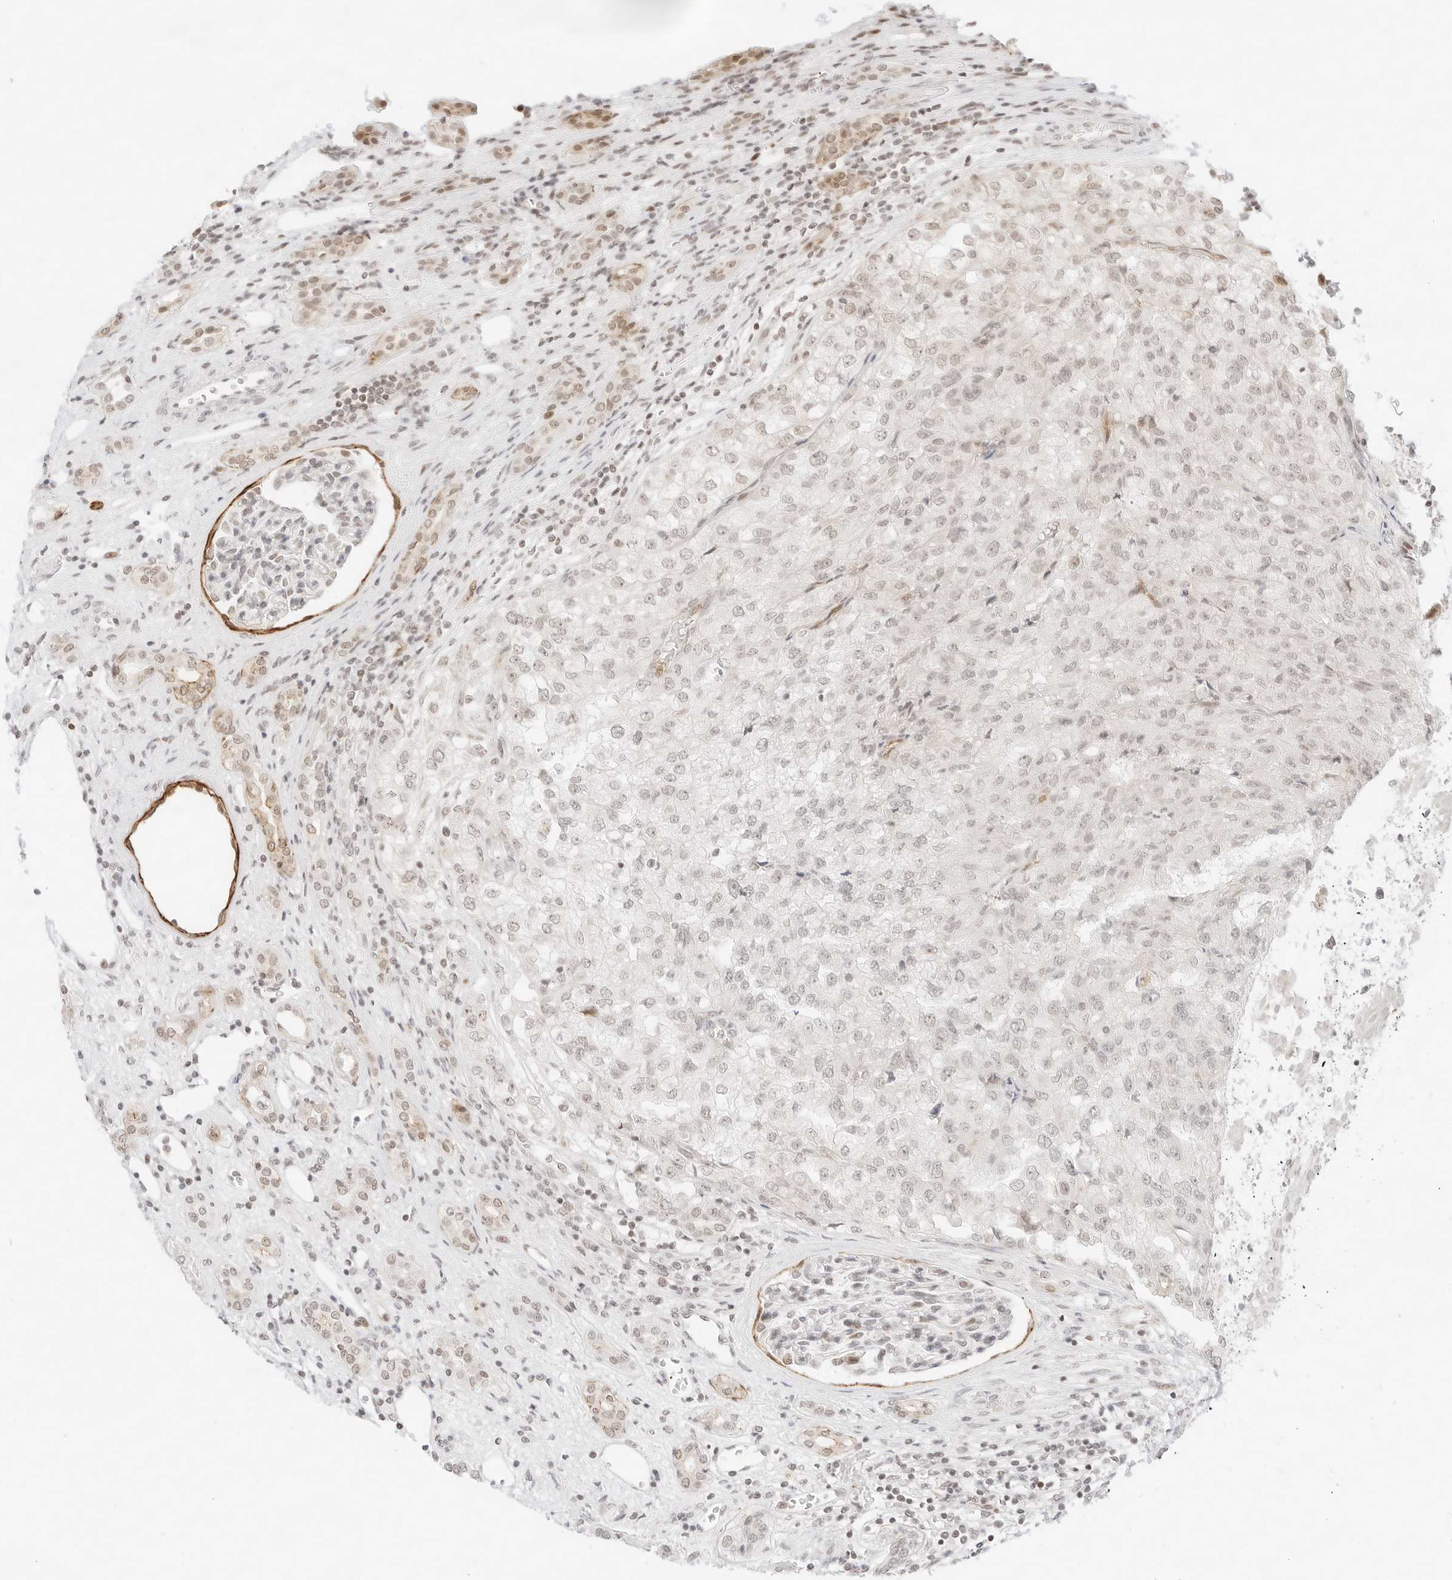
{"staining": {"intensity": "negative", "quantity": "none", "location": "none"}, "tissue": "renal cancer", "cell_type": "Tumor cells", "image_type": "cancer", "snomed": [{"axis": "morphology", "description": "Adenocarcinoma, NOS"}, {"axis": "topography", "description": "Kidney"}], "caption": "Human renal cancer stained for a protein using immunohistochemistry exhibits no expression in tumor cells.", "gene": "GNAS", "patient": {"sex": "female", "age": 54}}